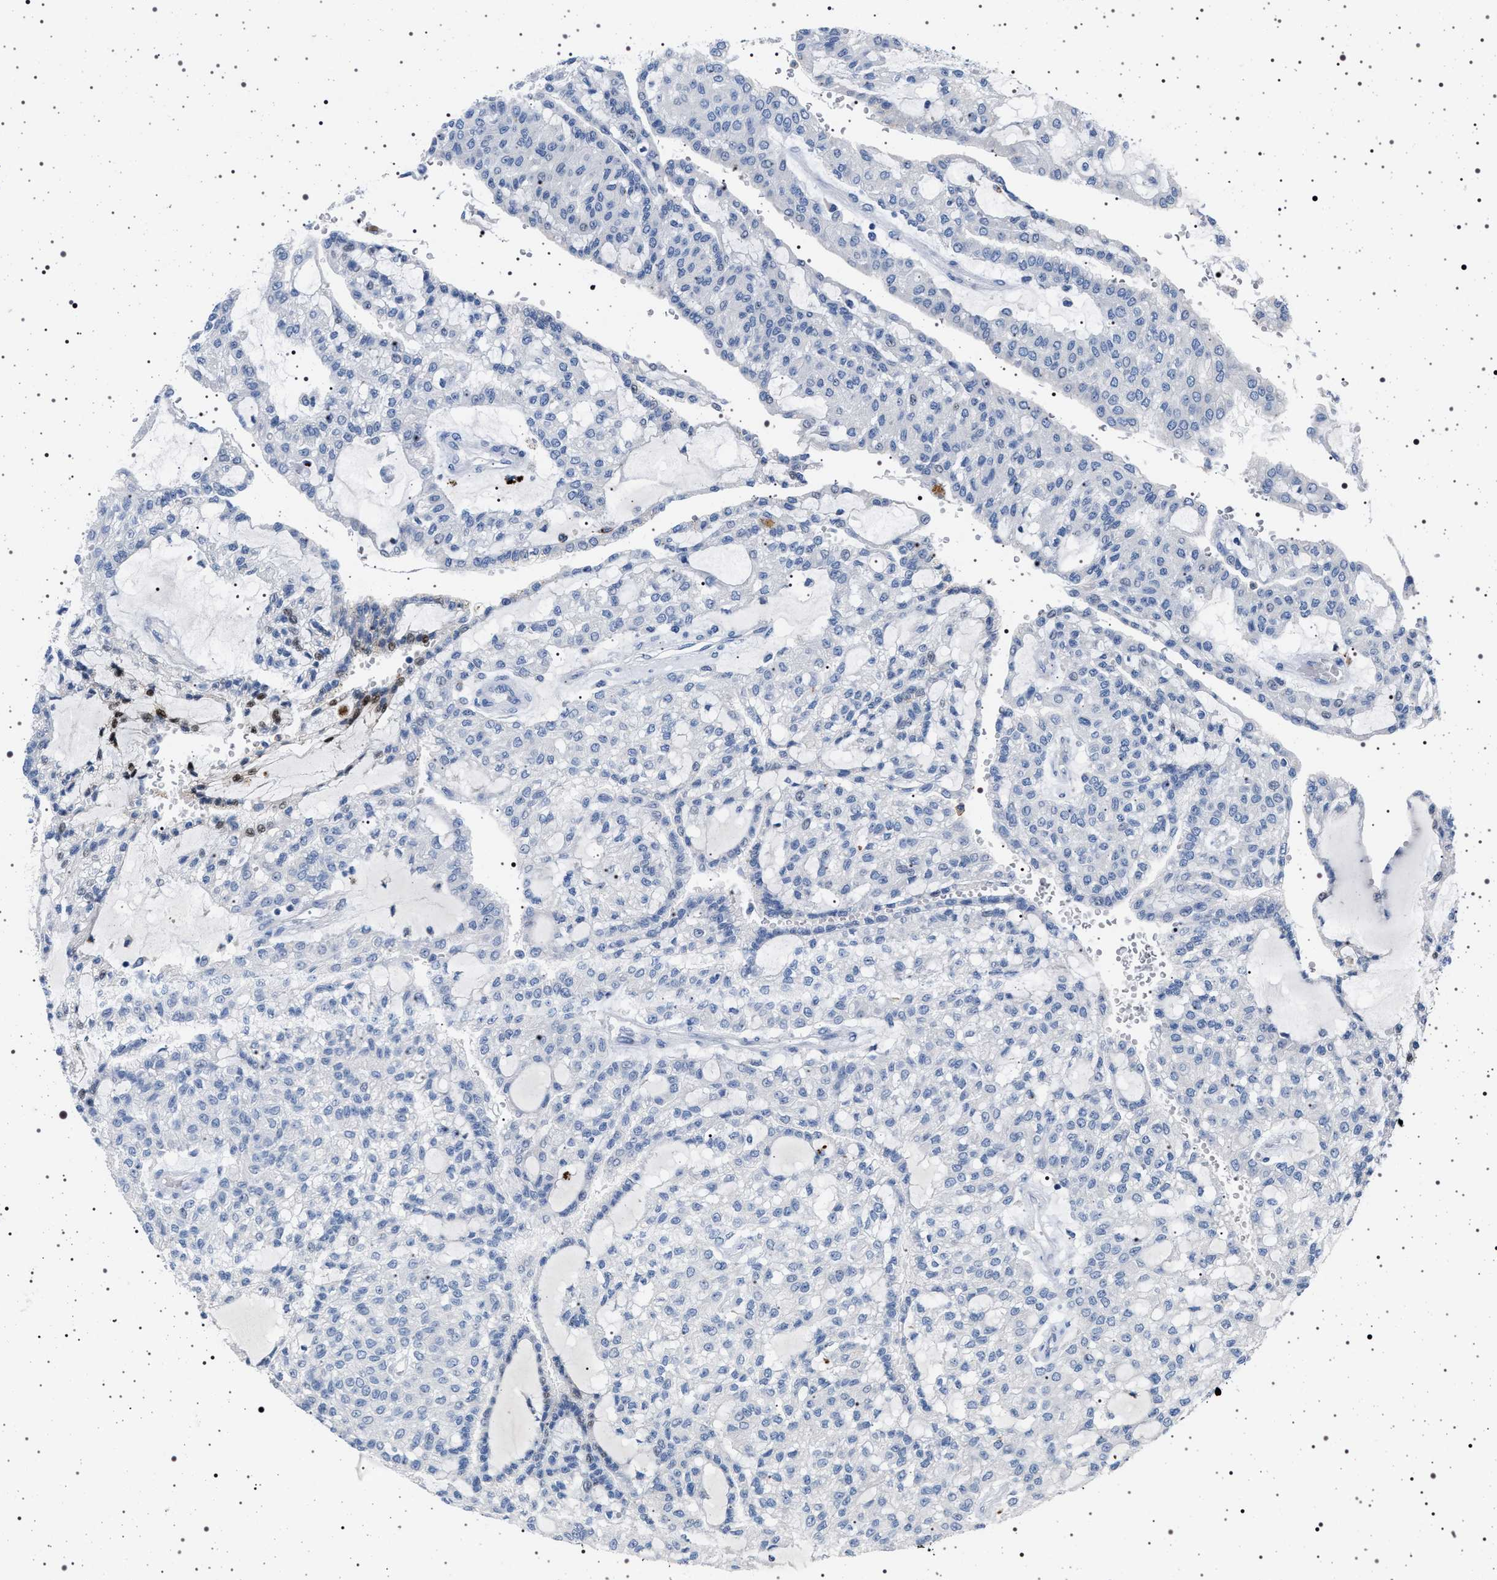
{"staining": {"intensity": "negative", "quantity": "none", "location": "none"}, "tissue": "renal cancer", "cell_type": "Tumor cells", "image_type": "cancer", "snomed": [{"axis": "morphology", "description": "Adenocarcinoma, NOS"}, {"axis": "topography", "description": "Kidney"}], "caption": "Immunohistochemistry (IHC) image of neoplastic tissue: human renal cancer (adenocarcinoma) stained with DAB shows no significant protein expression in tumor cells. The staining was performed using DAB (3,3'-diaminobenzidine) to visualize the protein expression in brown, while the nuclei were stained in blue with hematoxylin (Magnification: 20x).", "gene": "NAT9", "patient": {"sex": "male", "age": 63}}